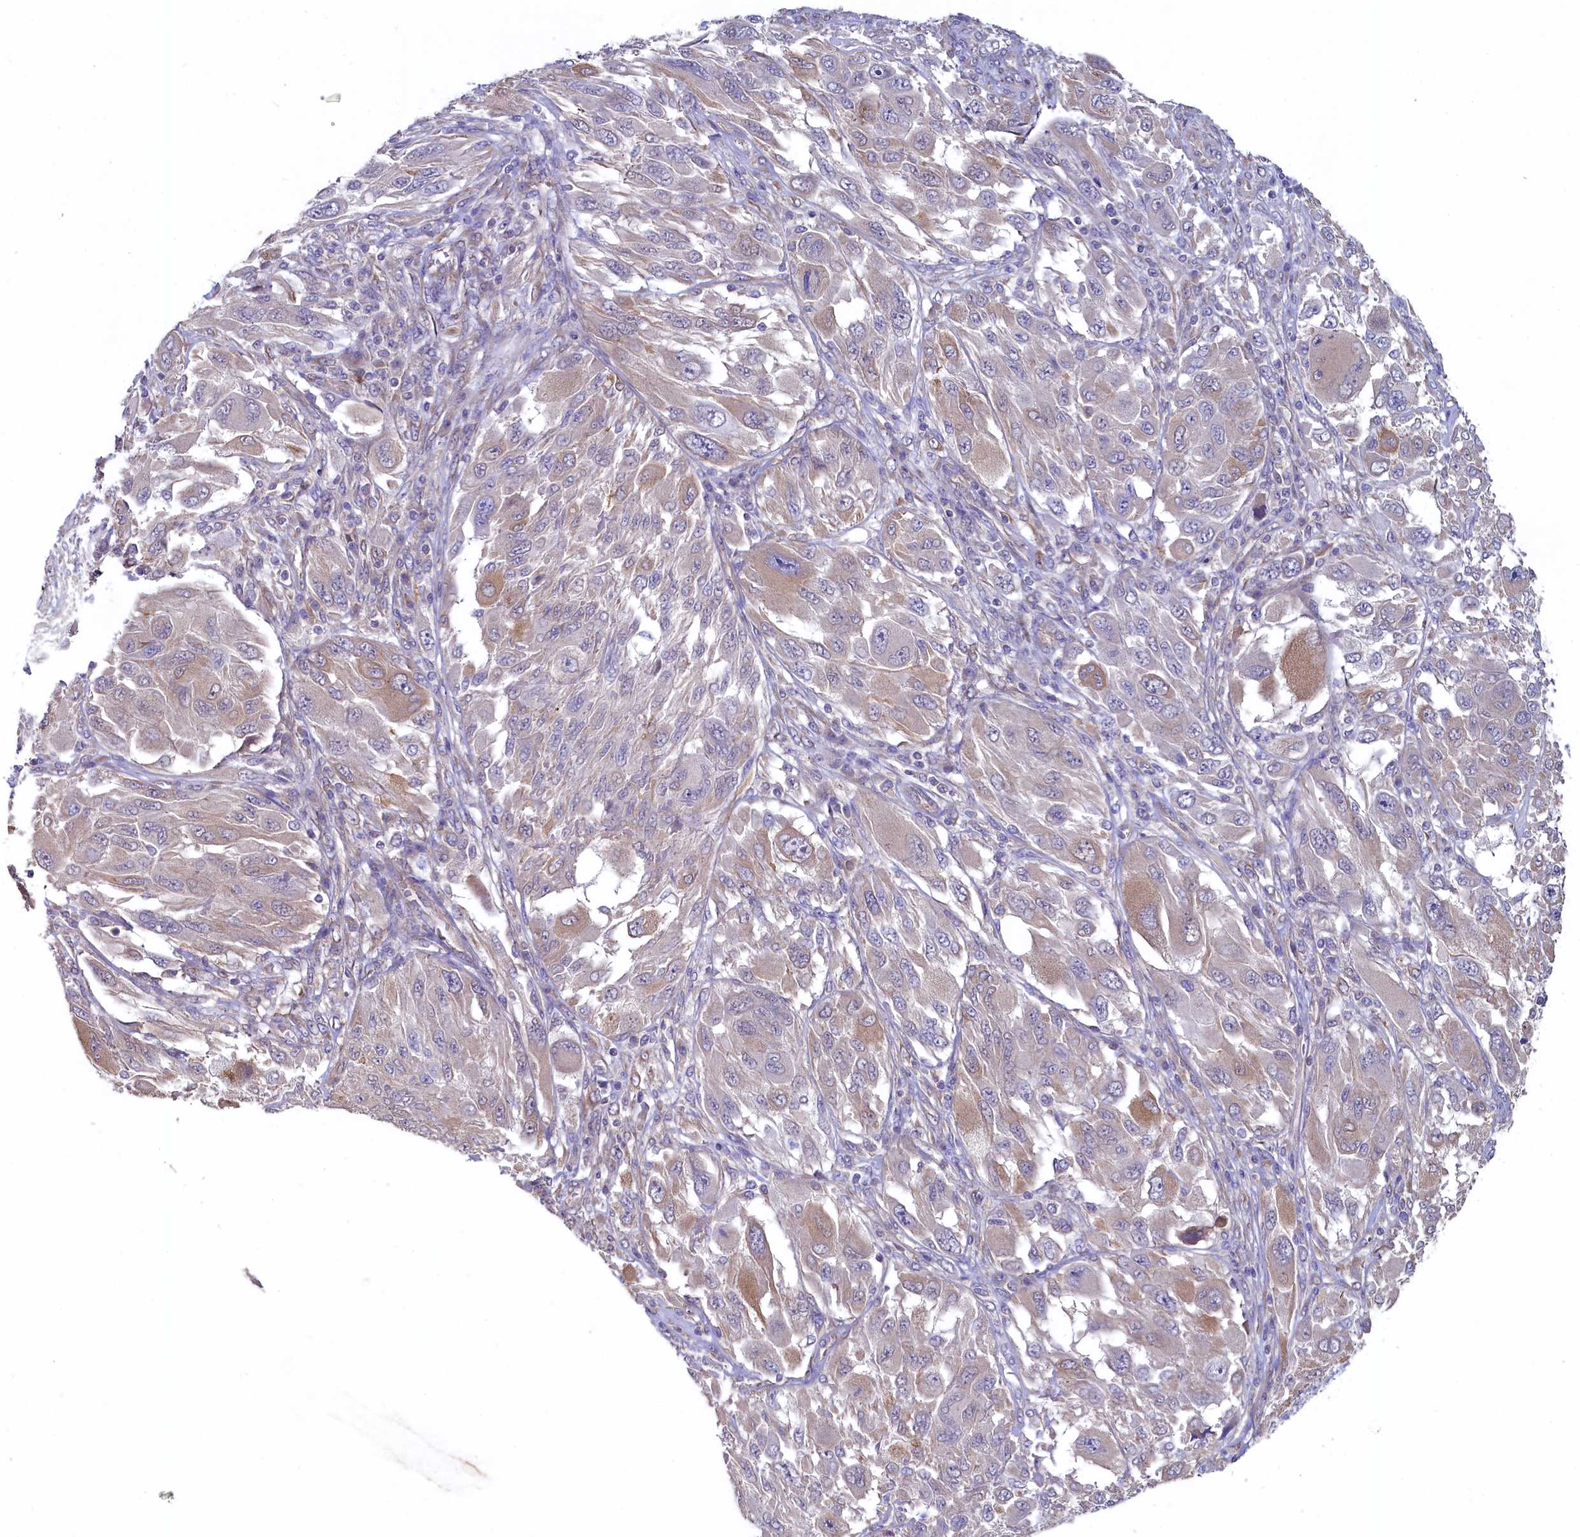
{"staining": {"intensity": "moderate", "quantity": "<25%", "location": "cytoplasmic/membranous"}, "tissue": "melanoma", "cell_type": "Tumor cells", "image_type": "cancer", "snomed": [{"axis": "morphology", "description": "Malignant melanoma, NOS"}, {"axis": "topography", "description": "Skin"}], "caption": "Melanoma stained with a brown dye demonstrates moderate cytoplasmic/membranous positive expression in approximately <25% of tumor cells.", "gene": "SPATA2L", "patient": {"sex": "female", "age": 91}}